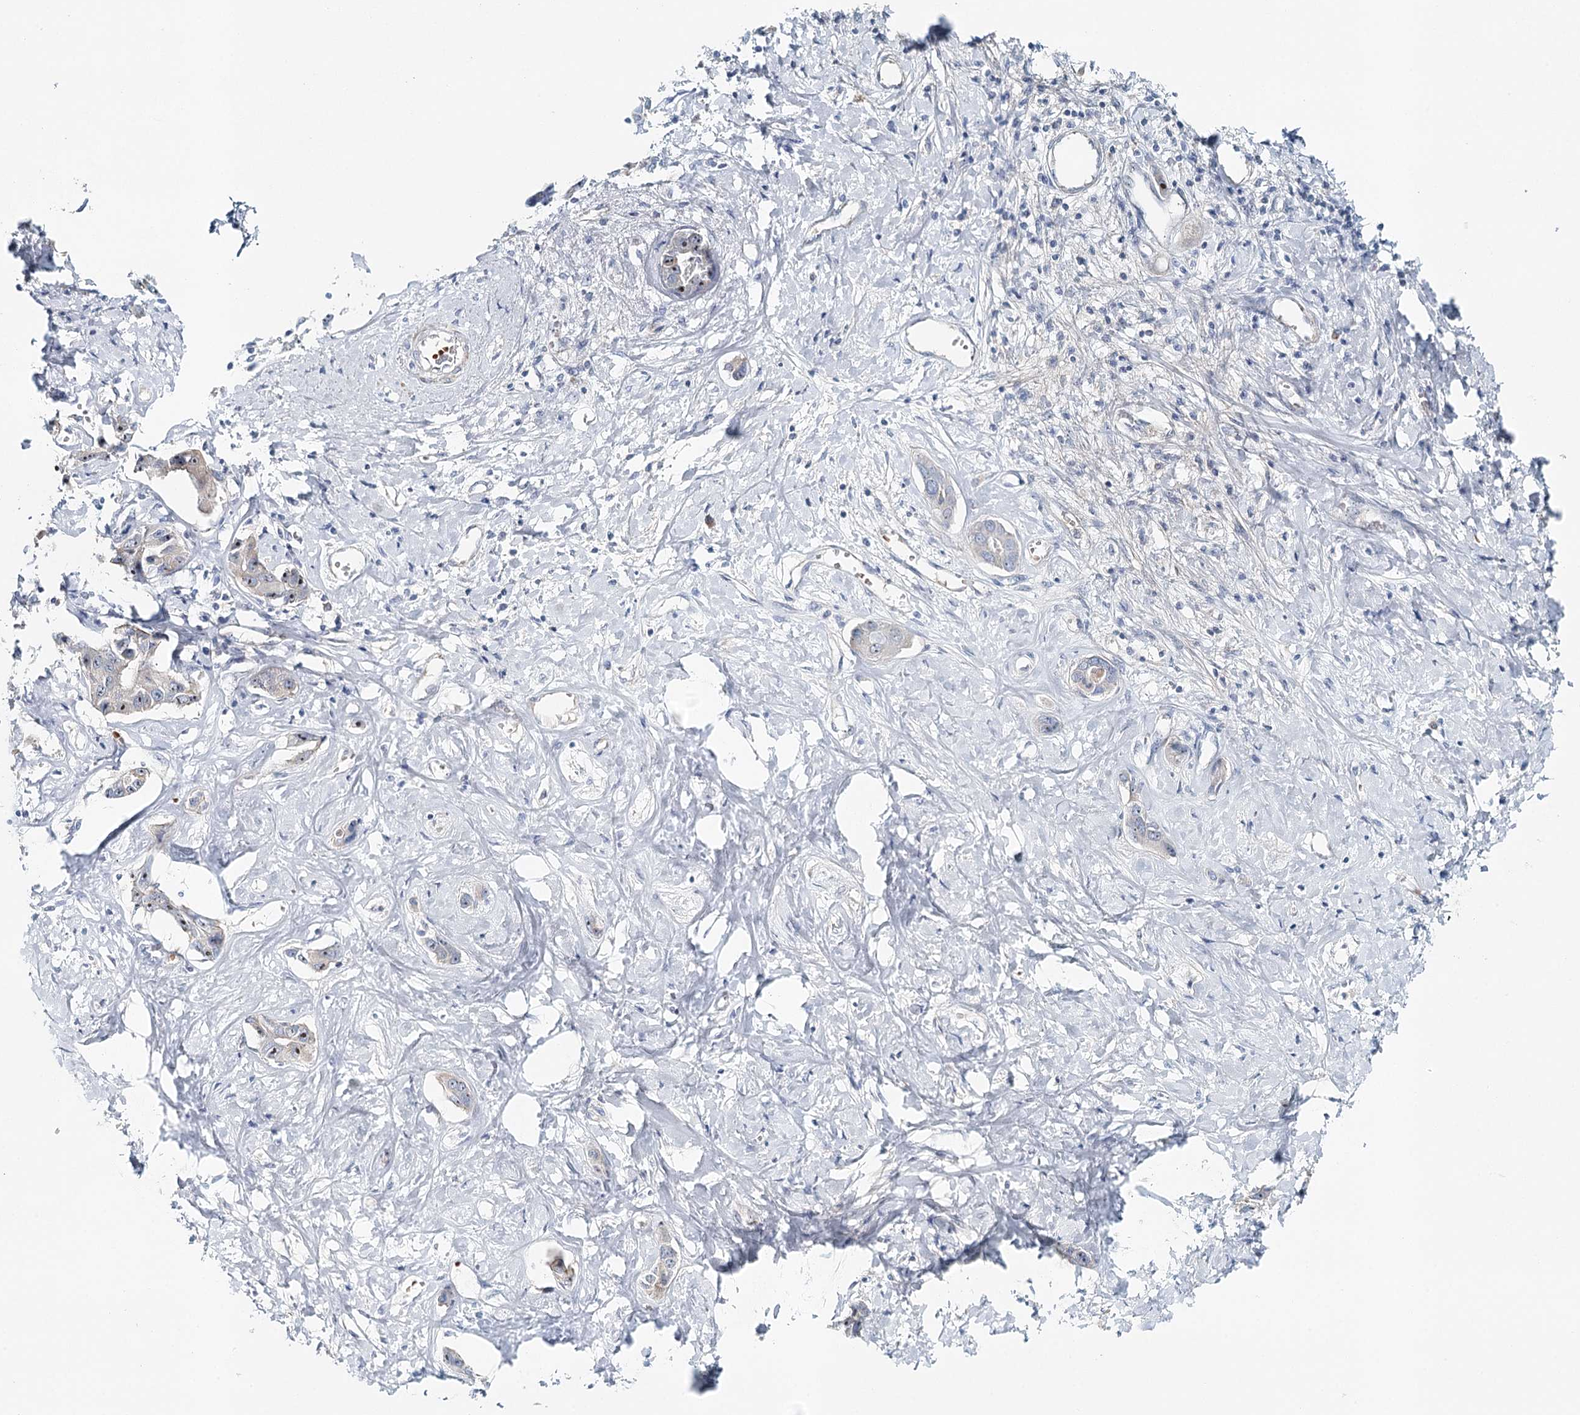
{"staining": {"intensity": "moderate", "quantity": "<25%", "location": "nuclear"}, "tissue": "liver cancer", "cell_type": "Tumor cells", "image_type": "cancer", "snomed": [{"axis": "morphology", "description": "Cholangiocarcinoma"}, {"axis": "topography", "description": "Liver"}], "caption": "High-power microscopy captured an immunohistochemistry photomicrograph of liver cholangiocarcinoma, revealing moderate nuclear expression in about <25% of tumor cells. The staining was performed using DAB to visualize the protein expression in brown, while the nuclei were stained in blue with hematoxylin (Magnification: 20x).", "gene": "RBM43", "patient": {"sex": "male", "age": 59}}